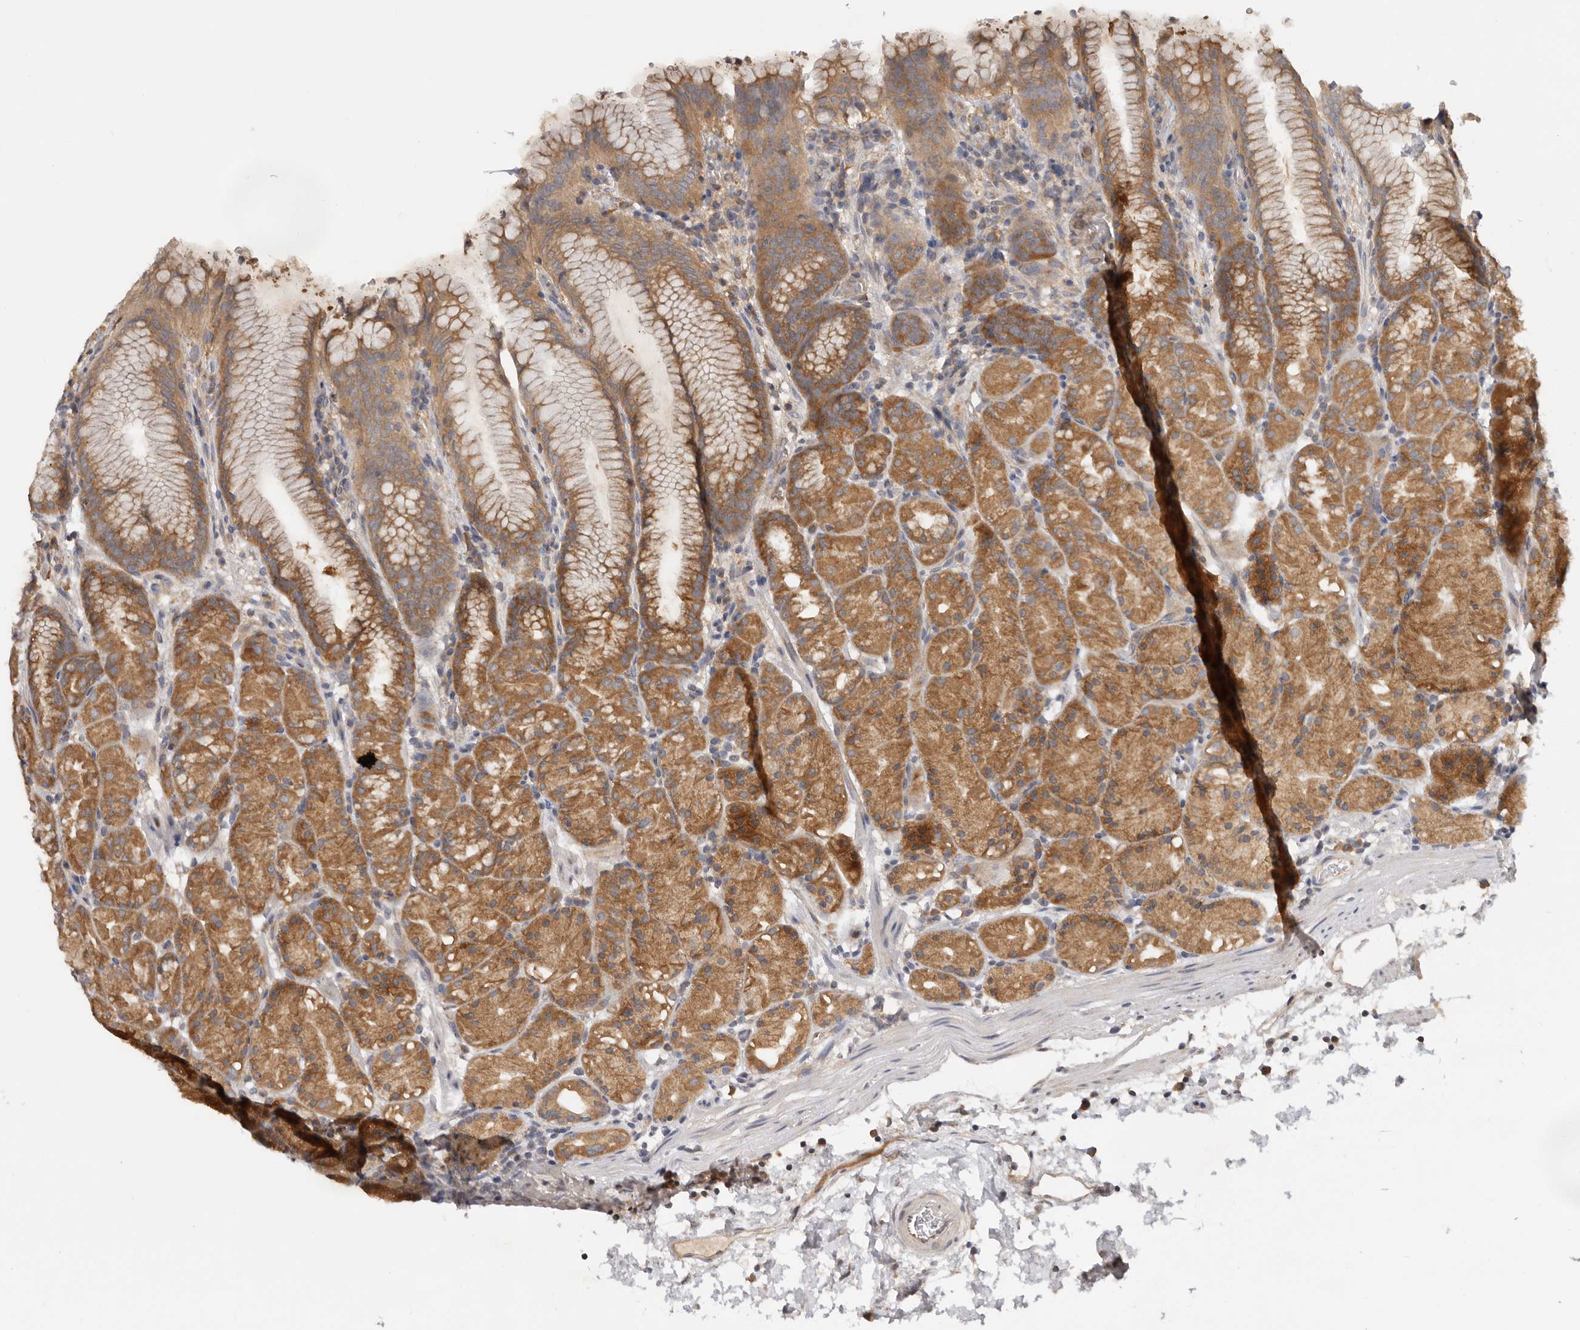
{"staining": {"intensity": "moderate", "quantity": ">75%", "location": "cytoplasmic/membranous"}, "tissue": "stomach", "cell_type": "Glandular cells", "image_type": "normal", "snomed": [{"axis": "morphology", "description": "Normal tissue, NOS"}, {"axis": "topography", "description": "Stomach, upper"}], "caption": "Glandular cells display medium levels of moderate cytoplasmic/membranous expression in approximately >75% of cells in normal human stomach. The protein of interest is shown in brown color, while the nuclei are stained blue.", "gene": "PPP1R42", "patient": {"sex": "male", "age": 48}}